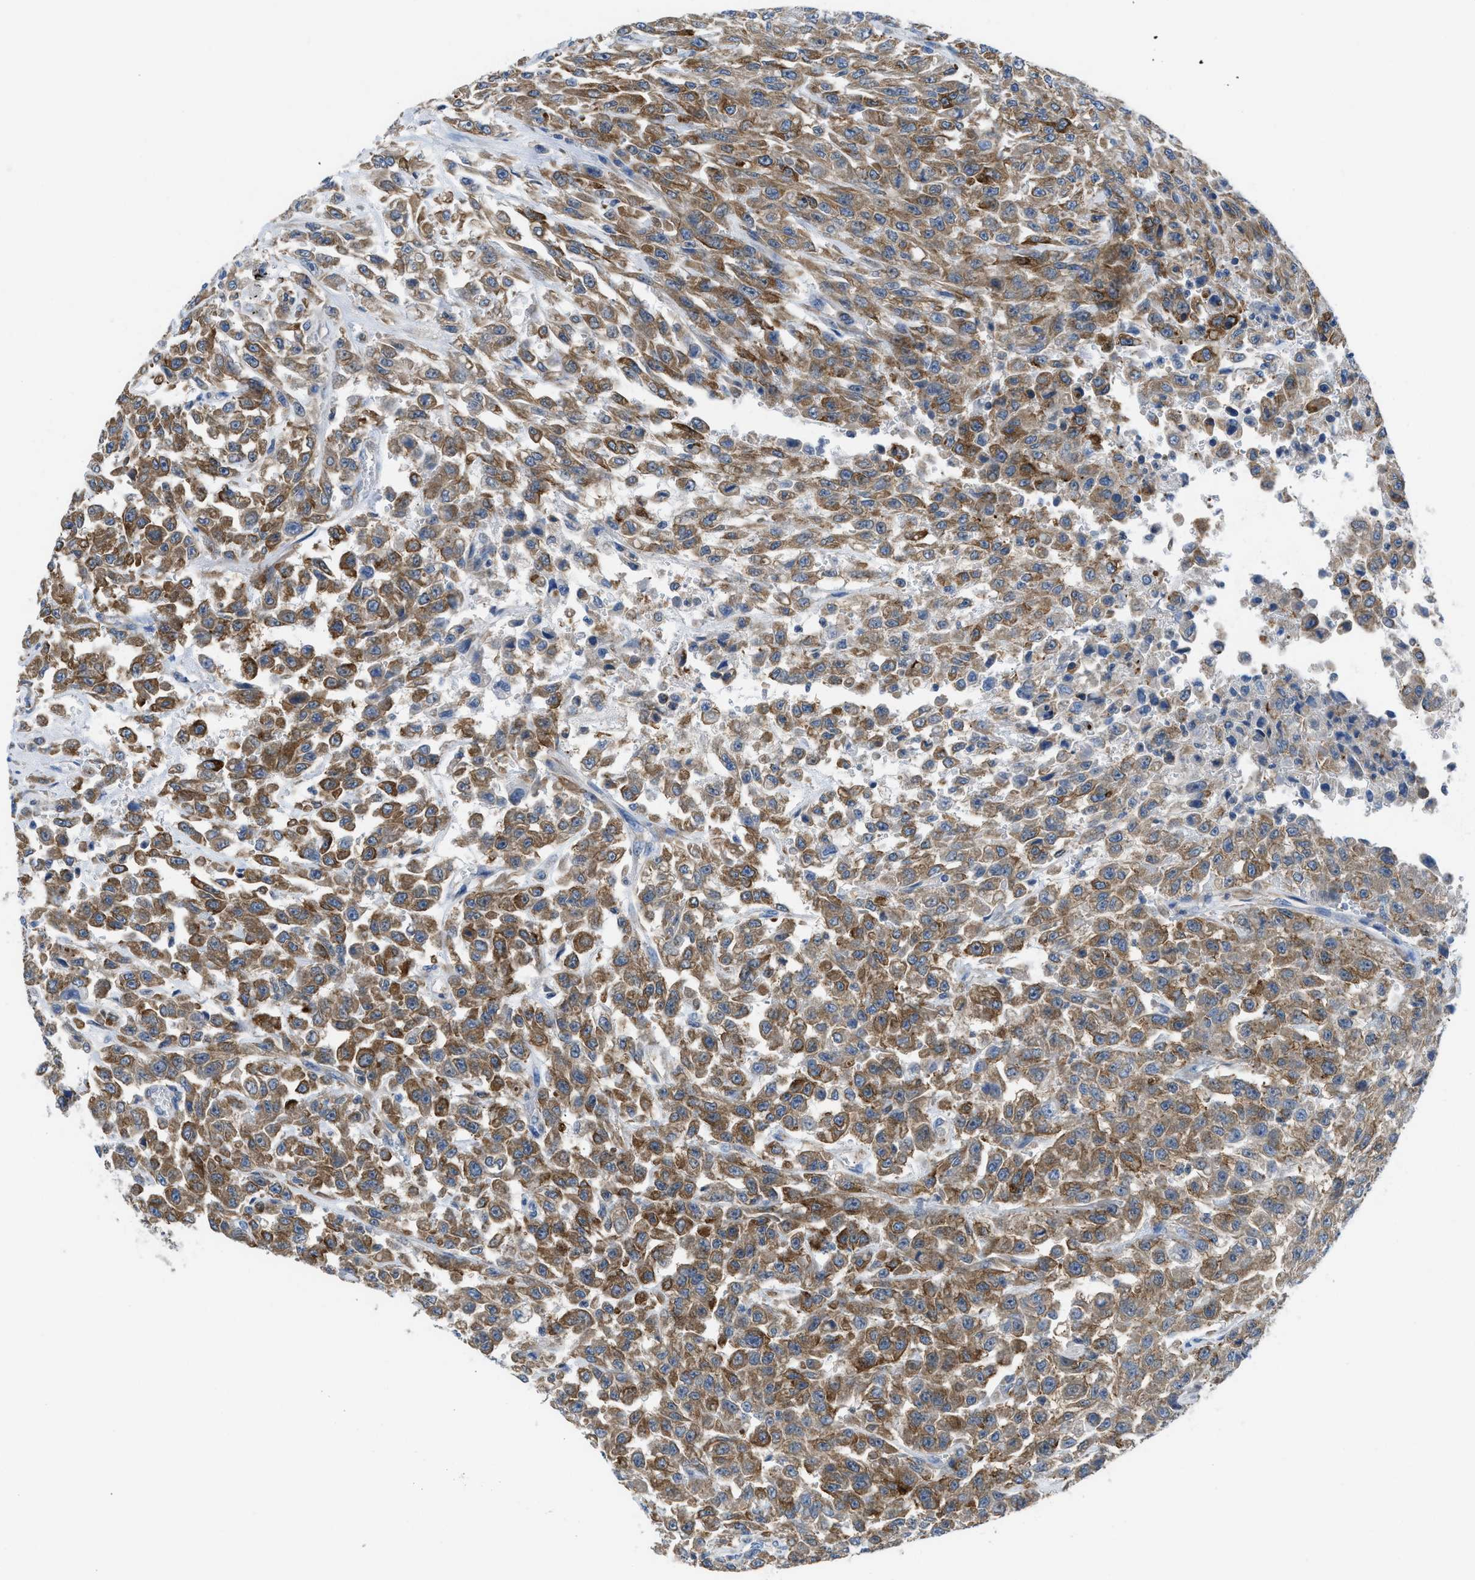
{"staining": {"intensity": "moderate", "quantity": ">75%", "location": "cytoplasmic/membranous"}, "tissue": "urothelial cancer", "cell_type": "Tumor cells", "image_type": "cancer", "snomed": [{"axis": "morphology", "description": "Urothelial carcinoma, High grade"}, {"axis": "topography", "description": "Urinary bladder"}], "caption": "Urothelial cancer stained for a protein exhibits moderate cytoplasmic/membranous positivity in tumor cells.", "gene": "BNC2", "patient": {"sex": "male", "age": 46}}